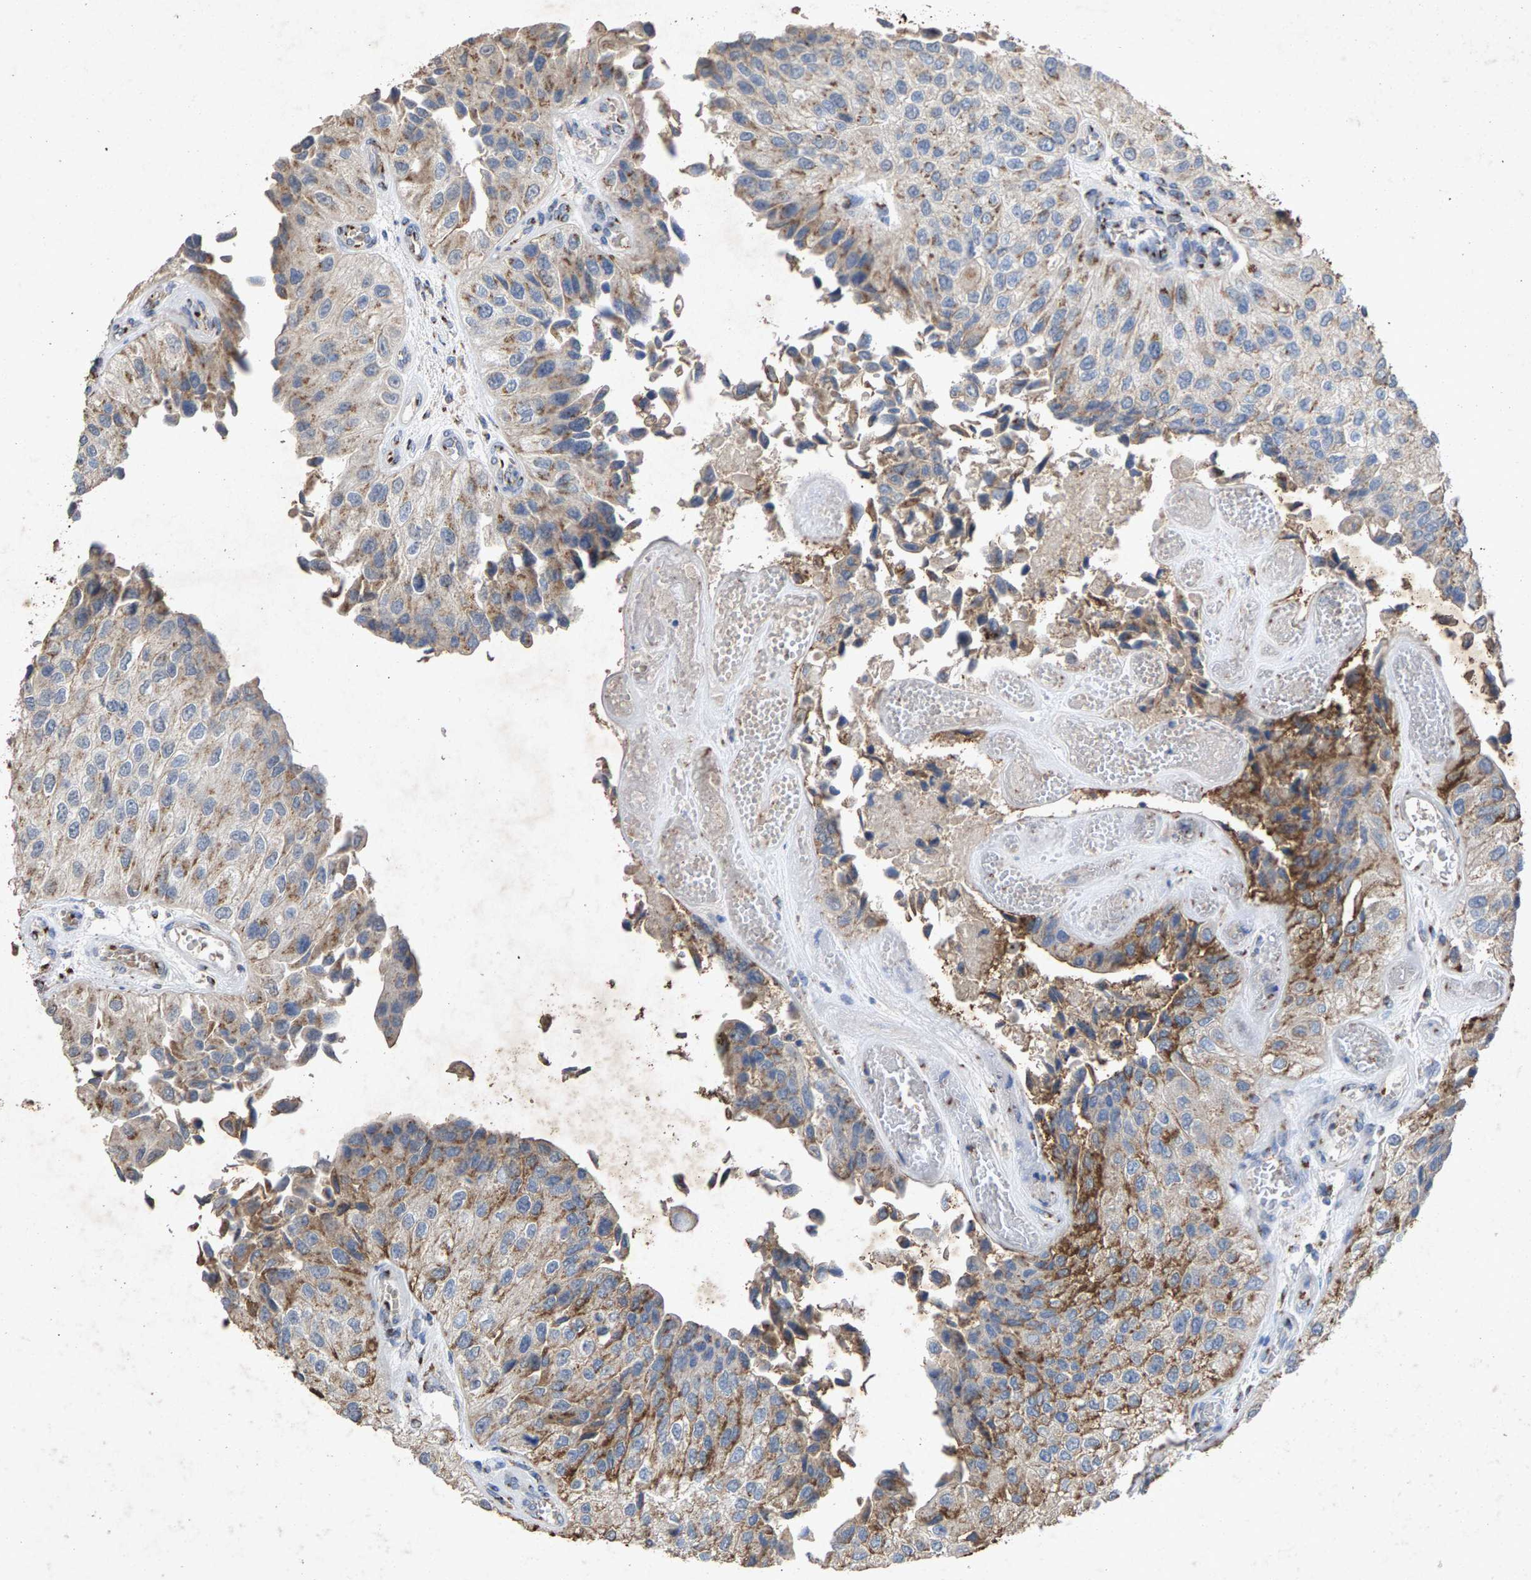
{"staining": {"intensity": "moderate", "quantity": ">75%", "location": "cytoplasmic/membranous"}, "tissue": "urothelial cancer", "cell_type": "Tumor cells", "image_type": "cancer", "snomed": [{"axis": "morphology", "description": "Urothelial carcinoma, High grade"}, {"axis": "topography", "description": "Kidney"}, {"axis": "topography", "description": "Urinary bladder"}], "caption": "Immunohistochemistry (IHC) staining of urothelial carcinoma (high-grade), which shows medium levels of moderate cytoplasmic/membranous expression in about >75% of tumor cells indicating moderate cytoplasmic/membranous protein staining. The staining was performed using DAB (3,3'-diaminobenzidine) (brown) for protein detection and nuclei were counterstained in hematoxylin (blue).", "gene": "MAN2A1", "patient": {"sex": "male", "age": 77}}